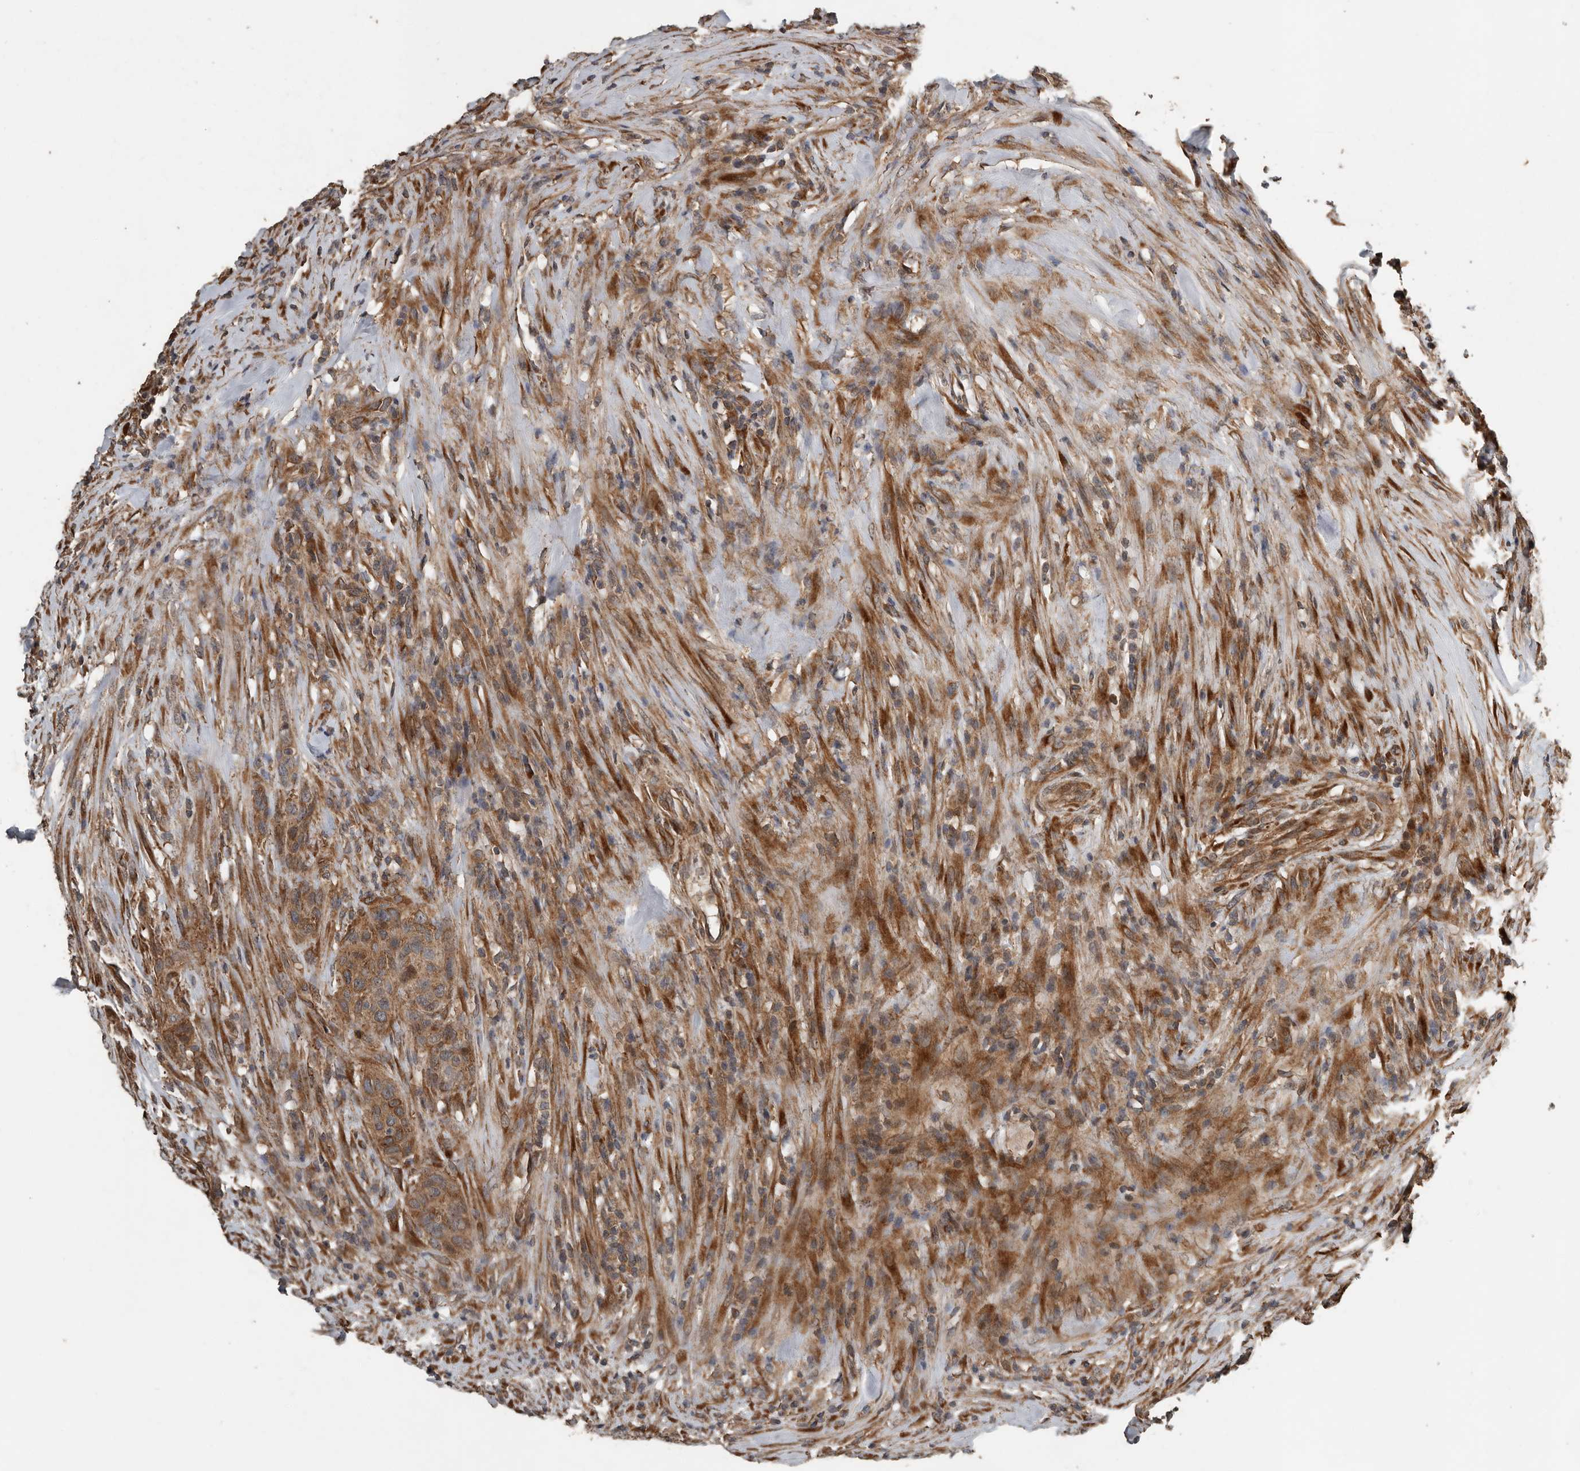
{"staining": {"intensity": "moderate", "quantity": ">75%", "location": "cytoplasmic/membranous"}, "tissue": "urothelial cancer", "cell_type": "Tumor cells", "image_type": "cancer", "snomed": [{"axis": "morphology", "description": "Urothelial carcinoma, High grade"}, {"axis": "topography", "description": "Urinary bladder"}], "caption": "Immunohistochemistry (IHC) of high-grade urothelial carcinoma displays medium levels of moderate cytoplasmic/membranous staining in approximately >75% of tumor cells.", "gene": "RNF207", "patient": {"sex": "male", "age": 35}}